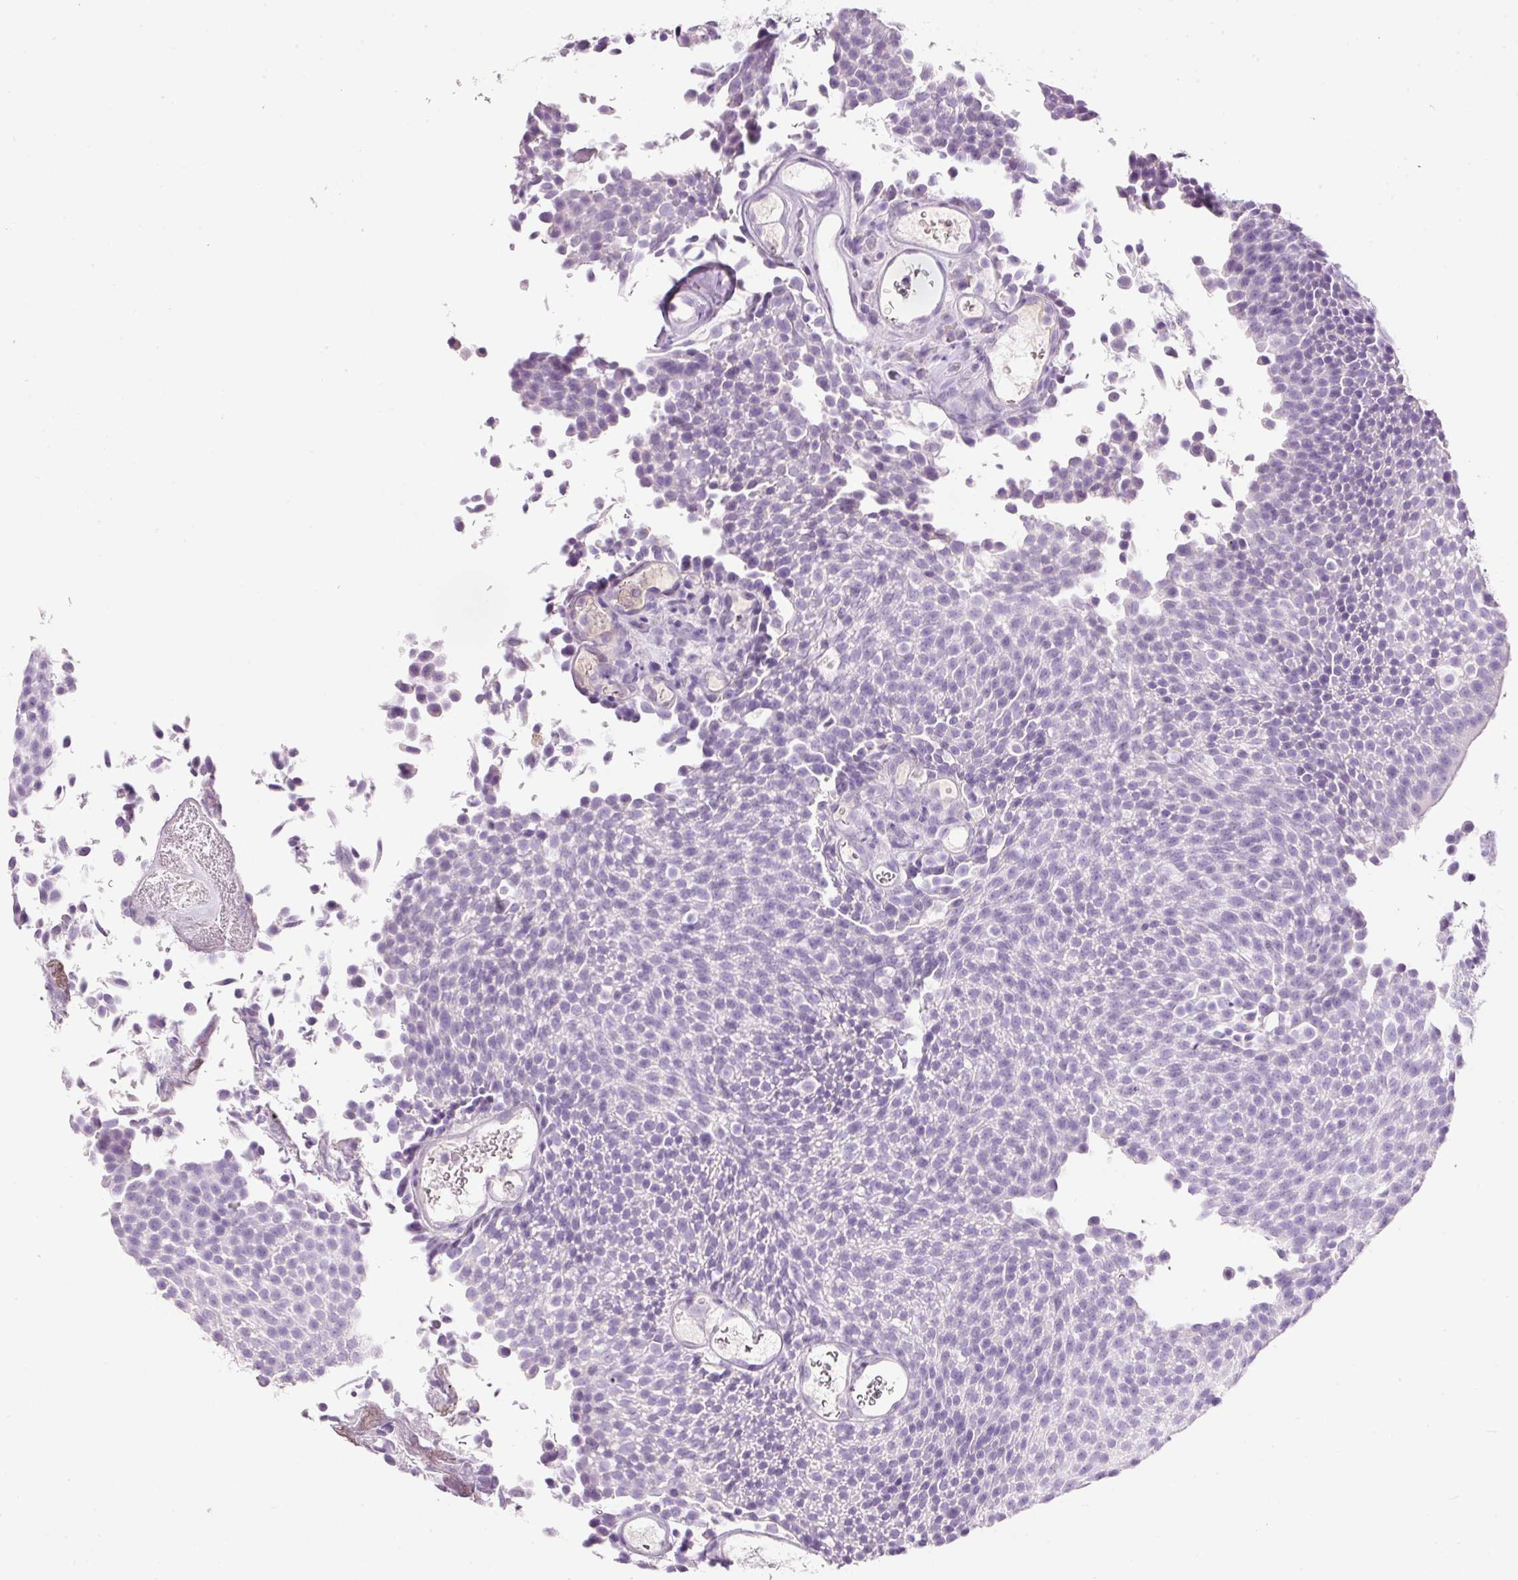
{"staining": {"intensity": "negative", "quantity": "none", "location": "none"}, "tissue": "urothelial cancer", "cell_type": "Tumor cells", "image_type": "cancer", "snomed": [{"axis": "morphology", "description": "Urothelial carcinoma, Low grade"}, {"axis": "topography", "description": "Urinary bladder"}], "caption": "High power microscopy micrograph of an immunohistochemistry (IHC) image of urothelial cancer, revealing no significant positivity in tumor cells.", "gene": "MFAP4", "patient": {"sex": "female", "age": 79}}